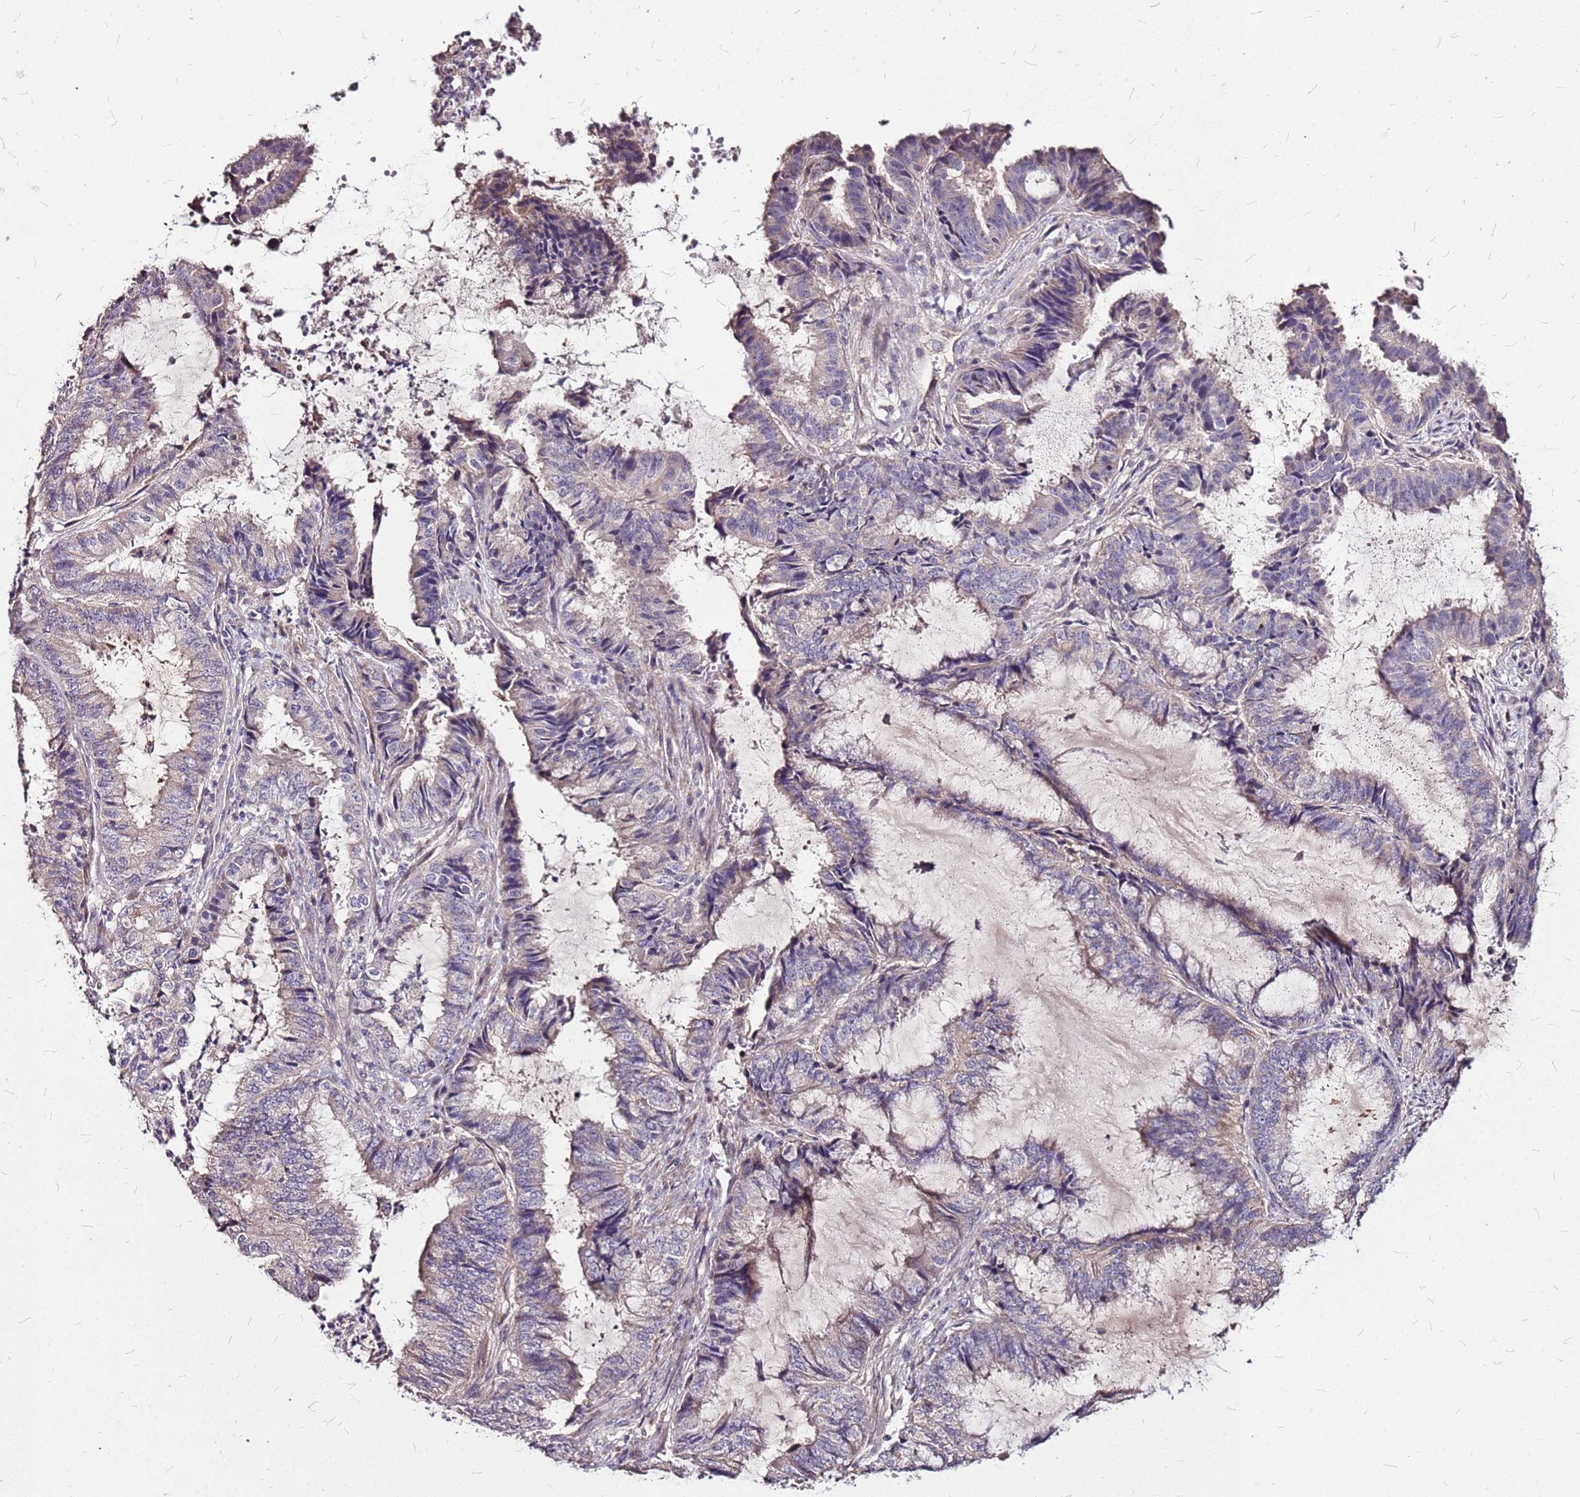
{"staining": {"intensity": "negative", "quantity": "none", "location": "none"}, "tissue": "endometrial cancer", "cell_type": "Tumor cells", "image_type": "cancer", "snomed": [{"axis": "morphology", "description": "Adenocarcinoma, NOS"}, {"axis": "topography", "description": "Endometrium"}], "caption": "Immunohistochemistry of endometrial adenocarcinoma shows no expression in tumor cells.", "gene": "DCDC2C", "patient": {"sex": "female", "age": 51}}